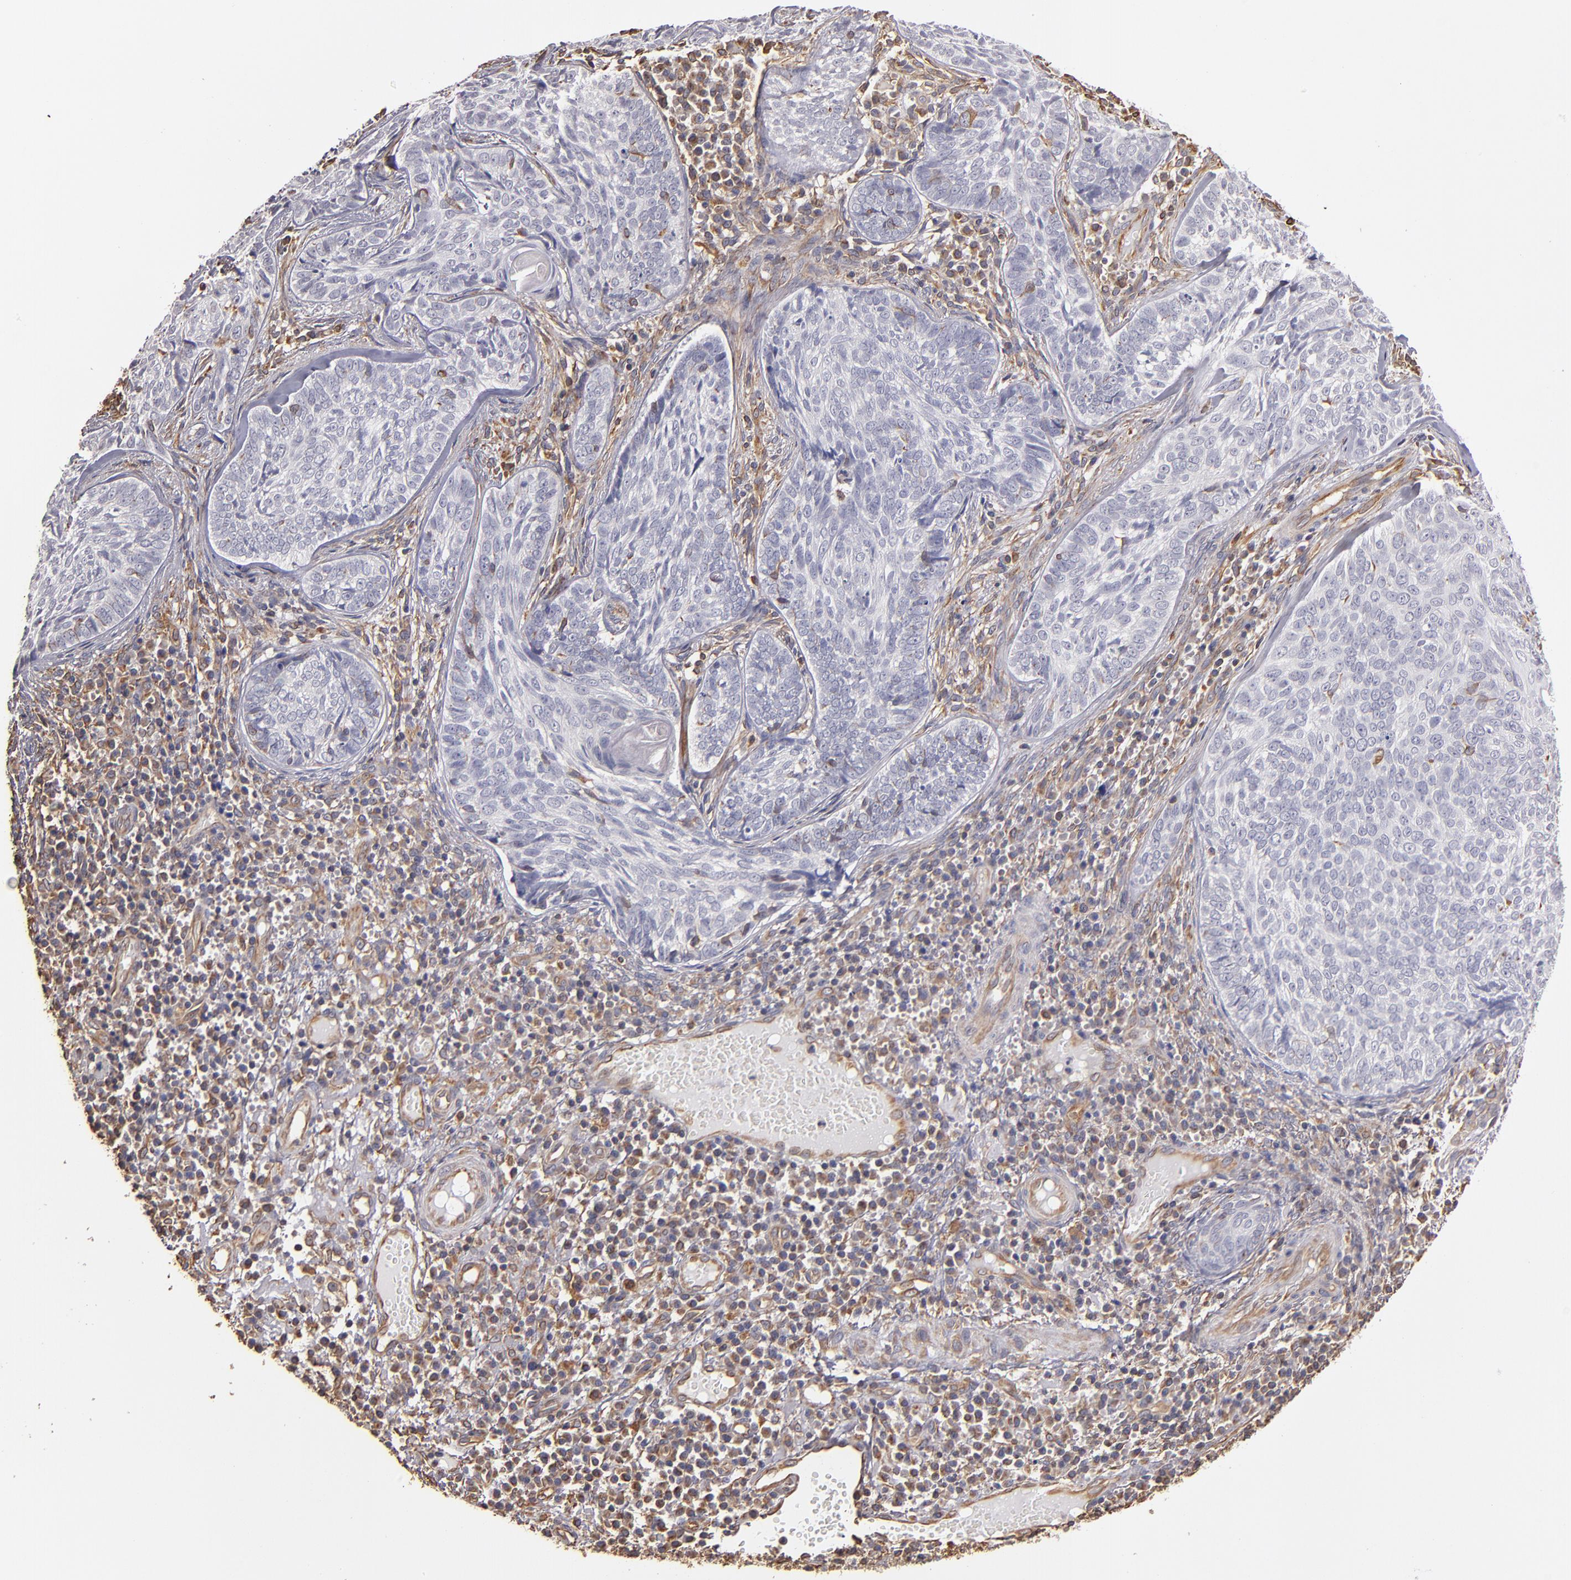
{"staining": {"intensity": "negative", "quantity": "none", "location": "none"}, "tissue": "skin cancer", "cell_type": "Tumor cells", "image_type": "cancer", "snomed": [{"axis": "morphology", "description": "Basal cell carcinoma"}, {"axis": "topography", "description": "Skin"}], "caption": "Immunohistochemistry of skin basal cell carcinoma demonstrates no positivity in tumor cells.", "gene": "ABCC1", "patient": {"sex": "male", "age": 72}}